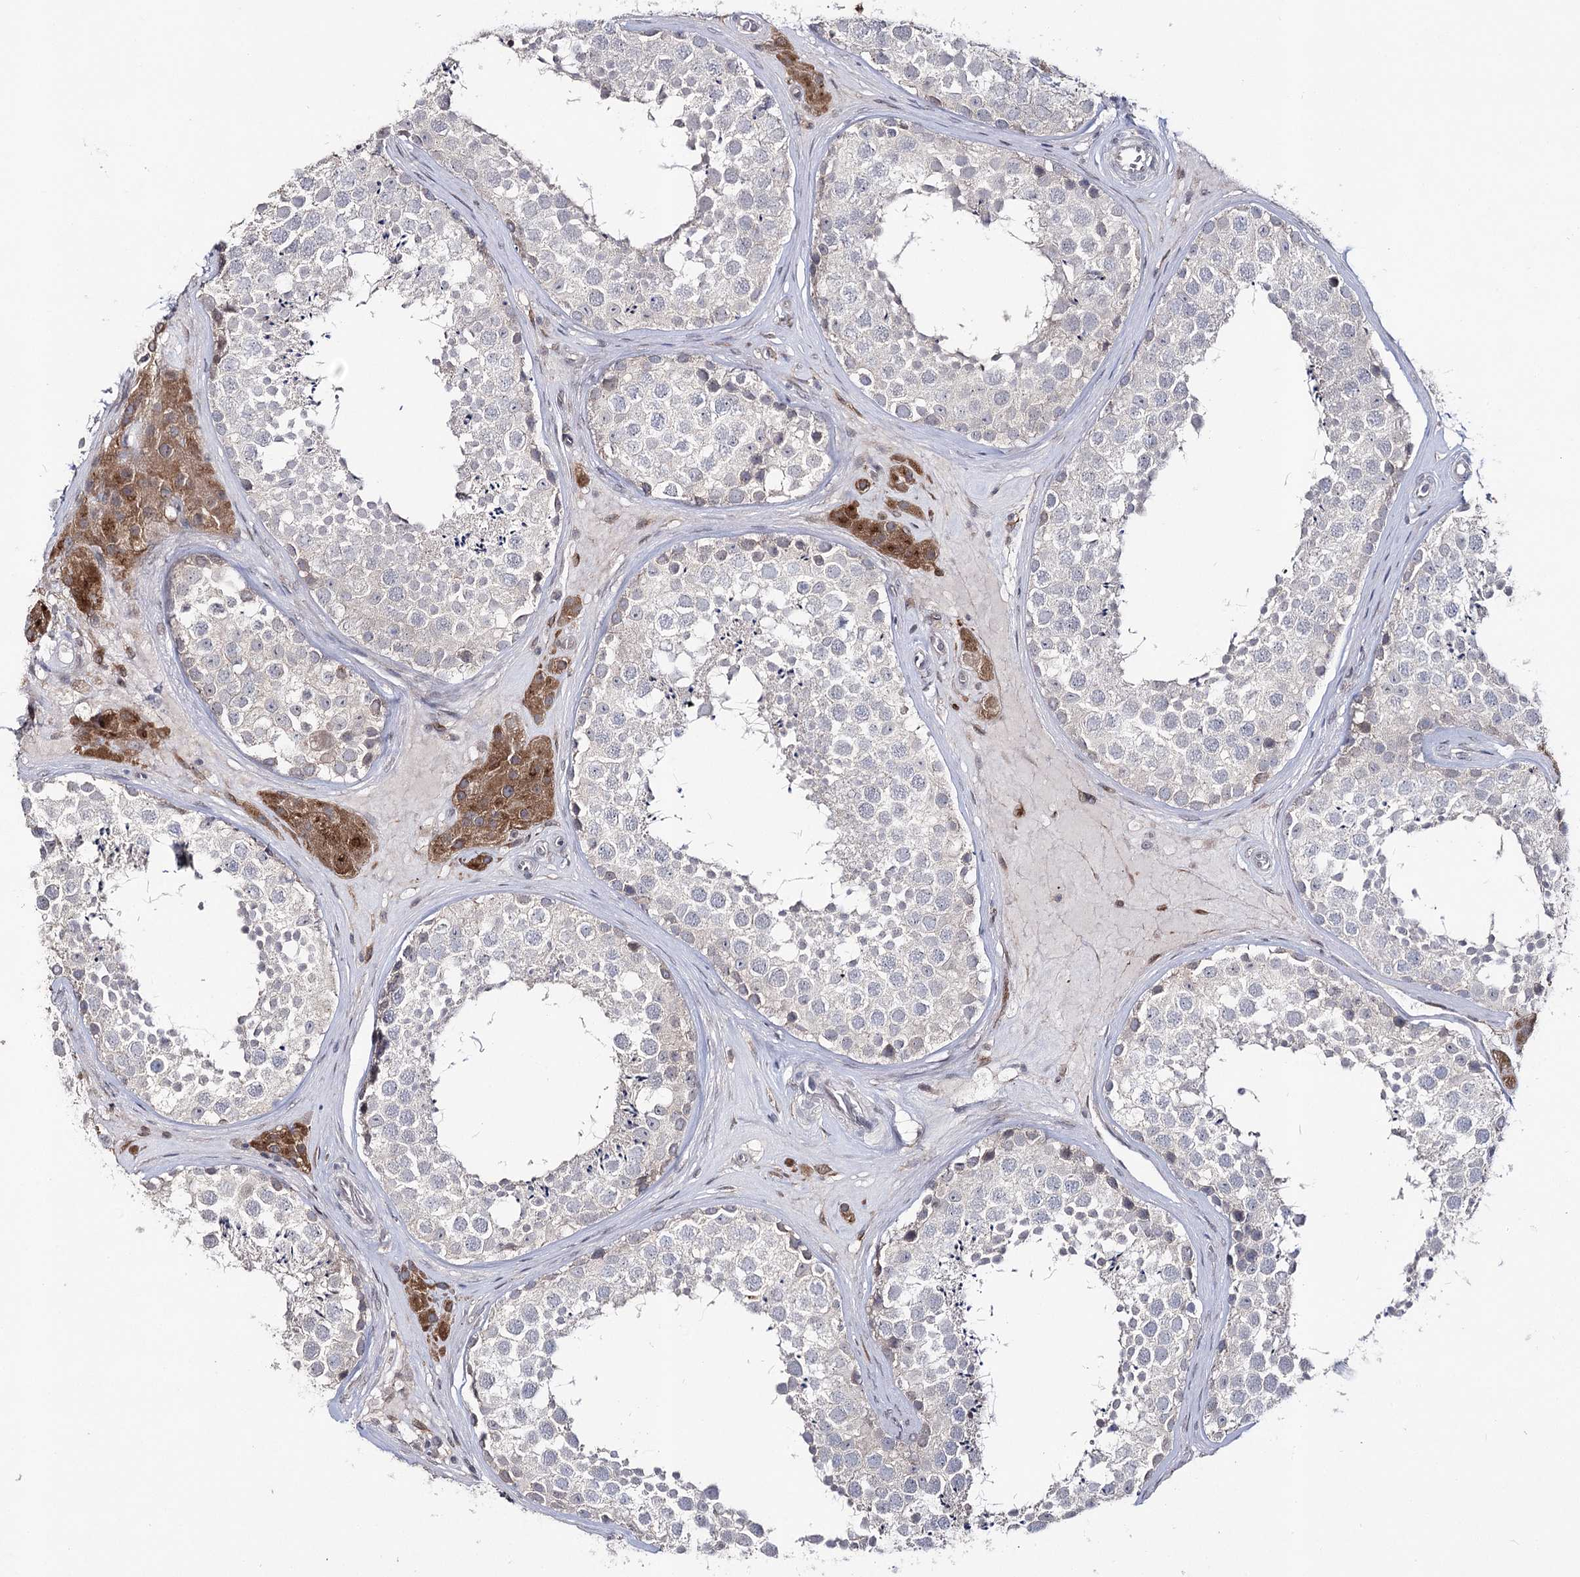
{"staining": {"intensity": "negative", "quantity": "none", "location": "none"}, "tissue": "testis", "cell_type": "Cells in seminiferous ducts", "image_type": "normal", "snomed": [{"axis": "morphology", "description": "Normal tissue, NOS"}, {"axis": "topography", "description": "Testis"}], "caption": "Cells in seminiferous ducts show no significant protein positivity in normal testis. The staining is performed using DAB (3,3'-diaminobenzidine) brown chromogen with nuclei counter-stained in using hematoxylin.", "gene": "HSD11B2", "patient": {"sex": "male", "age": 46}}